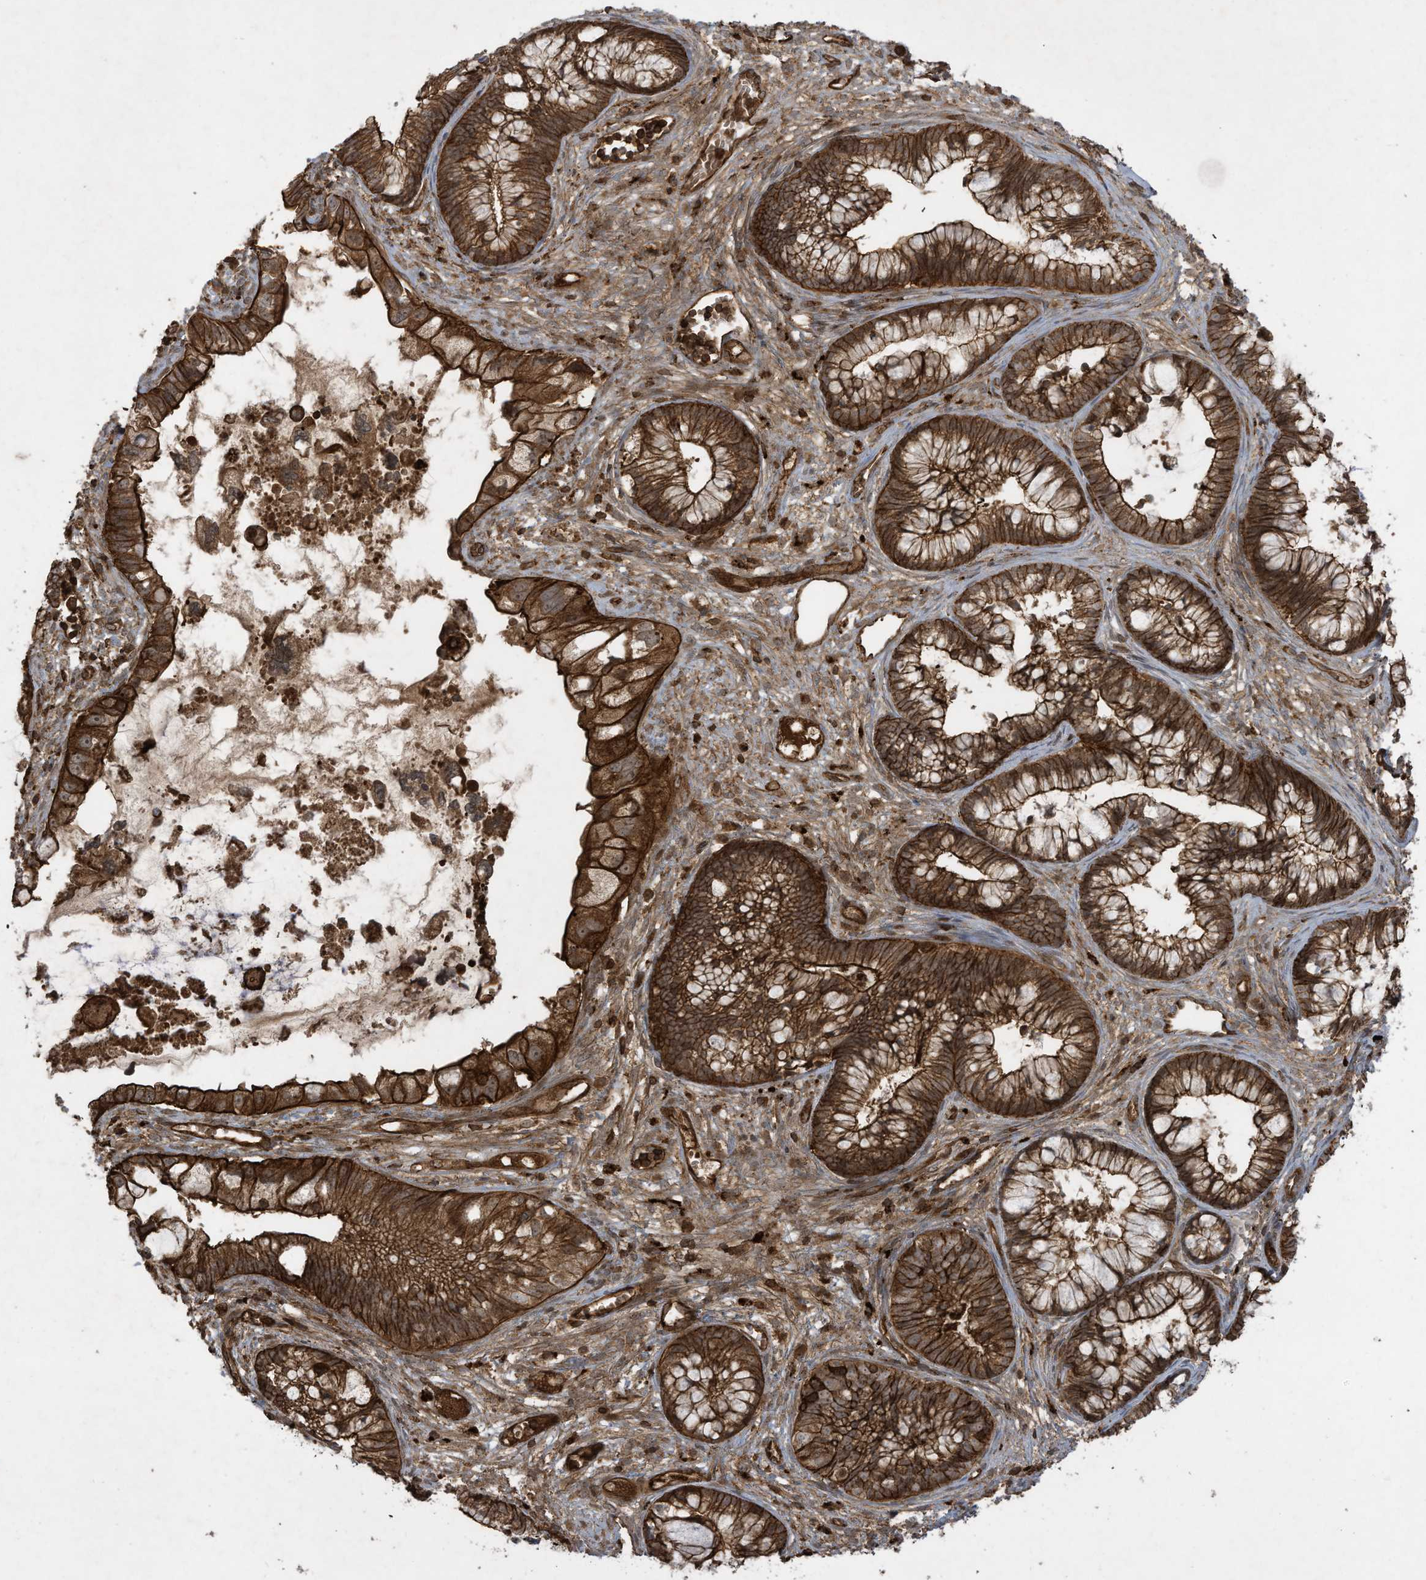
{"staining": {"intensity": "strong", "quantity": ">75%", "location": "cytoplasmic/membranous"}, "tissue": "cervical cancer", "cell_type": "Tumor cells", "image_type": "cancer", "snomed": [{"axis": "morphology", "description": "Adenocarcinoma, NOS"}, {"axis": "topography", "description": "Cervix"}], "caption": "Adenocarcinoma (cervical) stained with a protein marker reveals strong staining in tumor cells.", "gene": "DDIT4", "patient": {"sex": "female", "age": 44}}